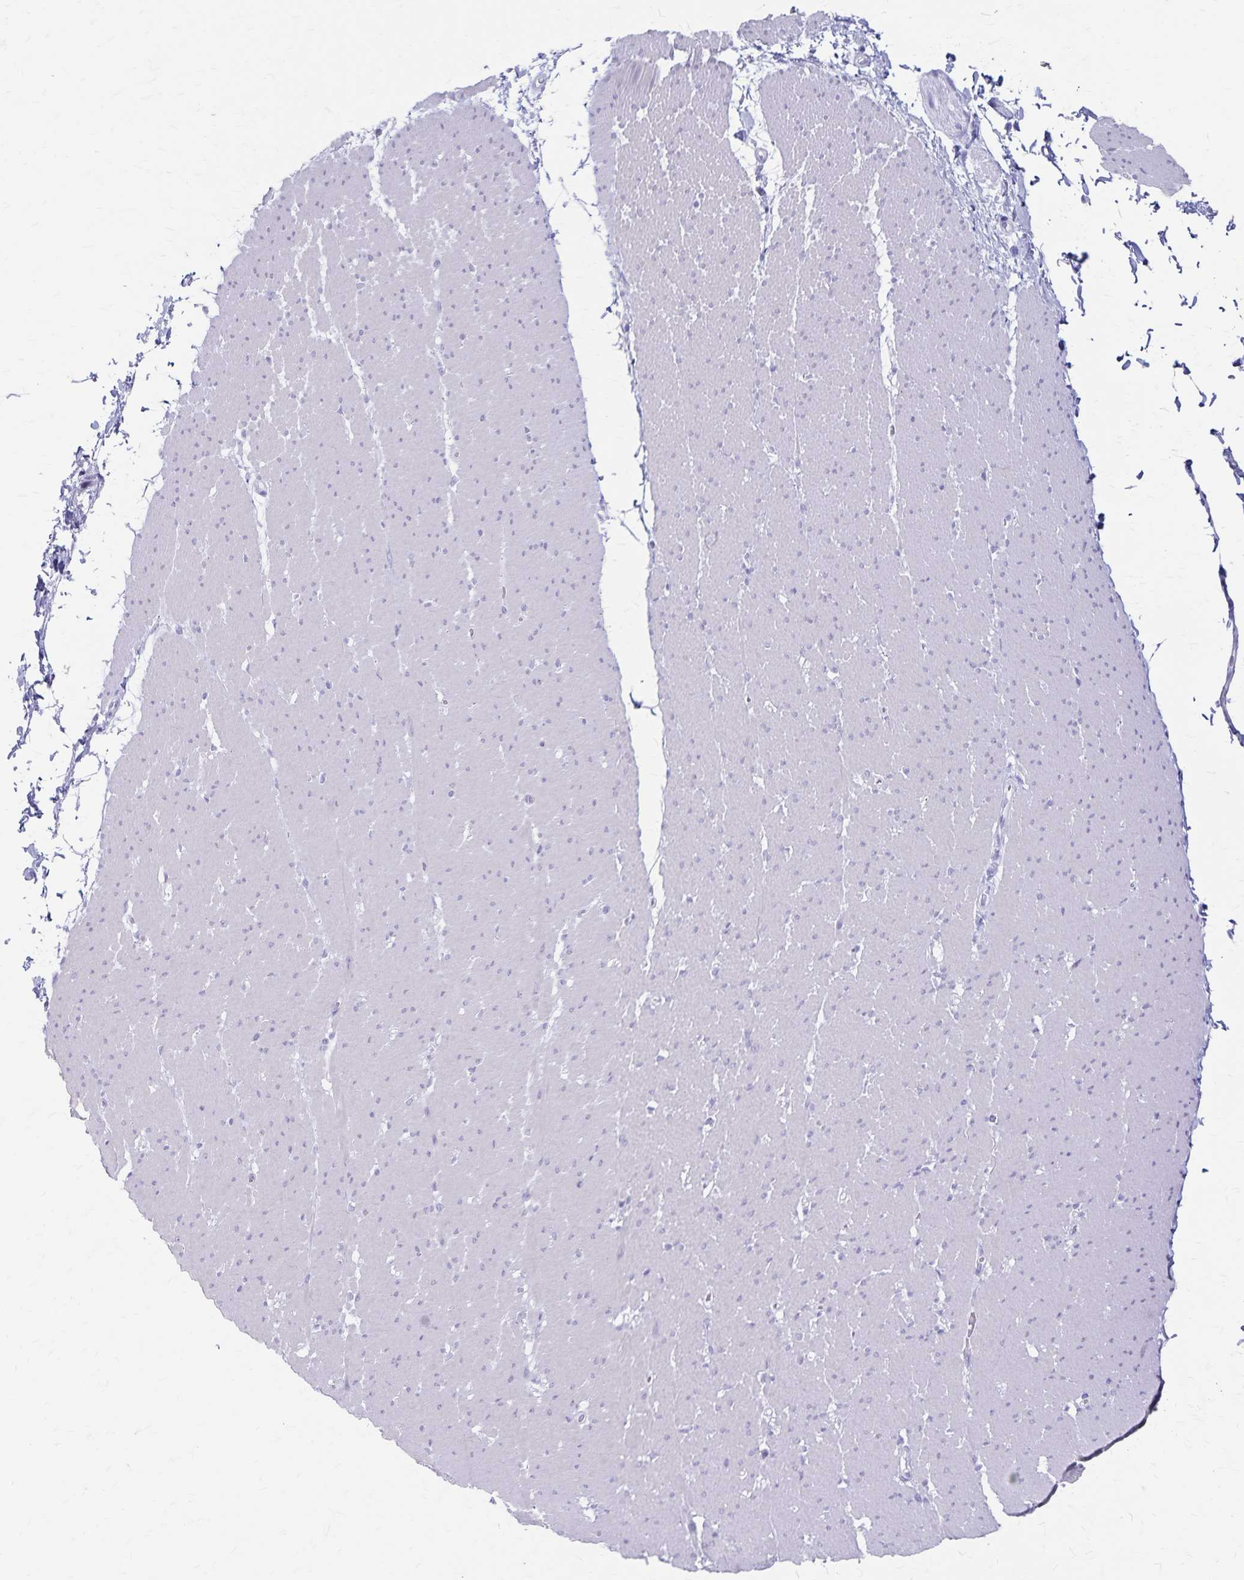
{"staining": {"intensity": "negative", "quantity": "none", "location": "none"}, "tissue": "smooth muscle", "cell_type": "Smooth muscle cells", "image_type": "normal", "snomed": [{"axis": "morphology", "description": "Normal tissue, NOS"}, {"axis": "topography", "description": "Smooth muscle"}, {"axis": "topography", "description": "Rectum"}], "caption": "Immunohistochemistry of unremarkable smooth muscle exhibits no staining in smooth muscle cells. (Brightfield microscopy of DAB (3,3'-diaminobenzidine) immunohistochemistry (IHC) at high magnification).", "gene": "GPBAR1", "patient": {"sex": "male", "age": 53}}